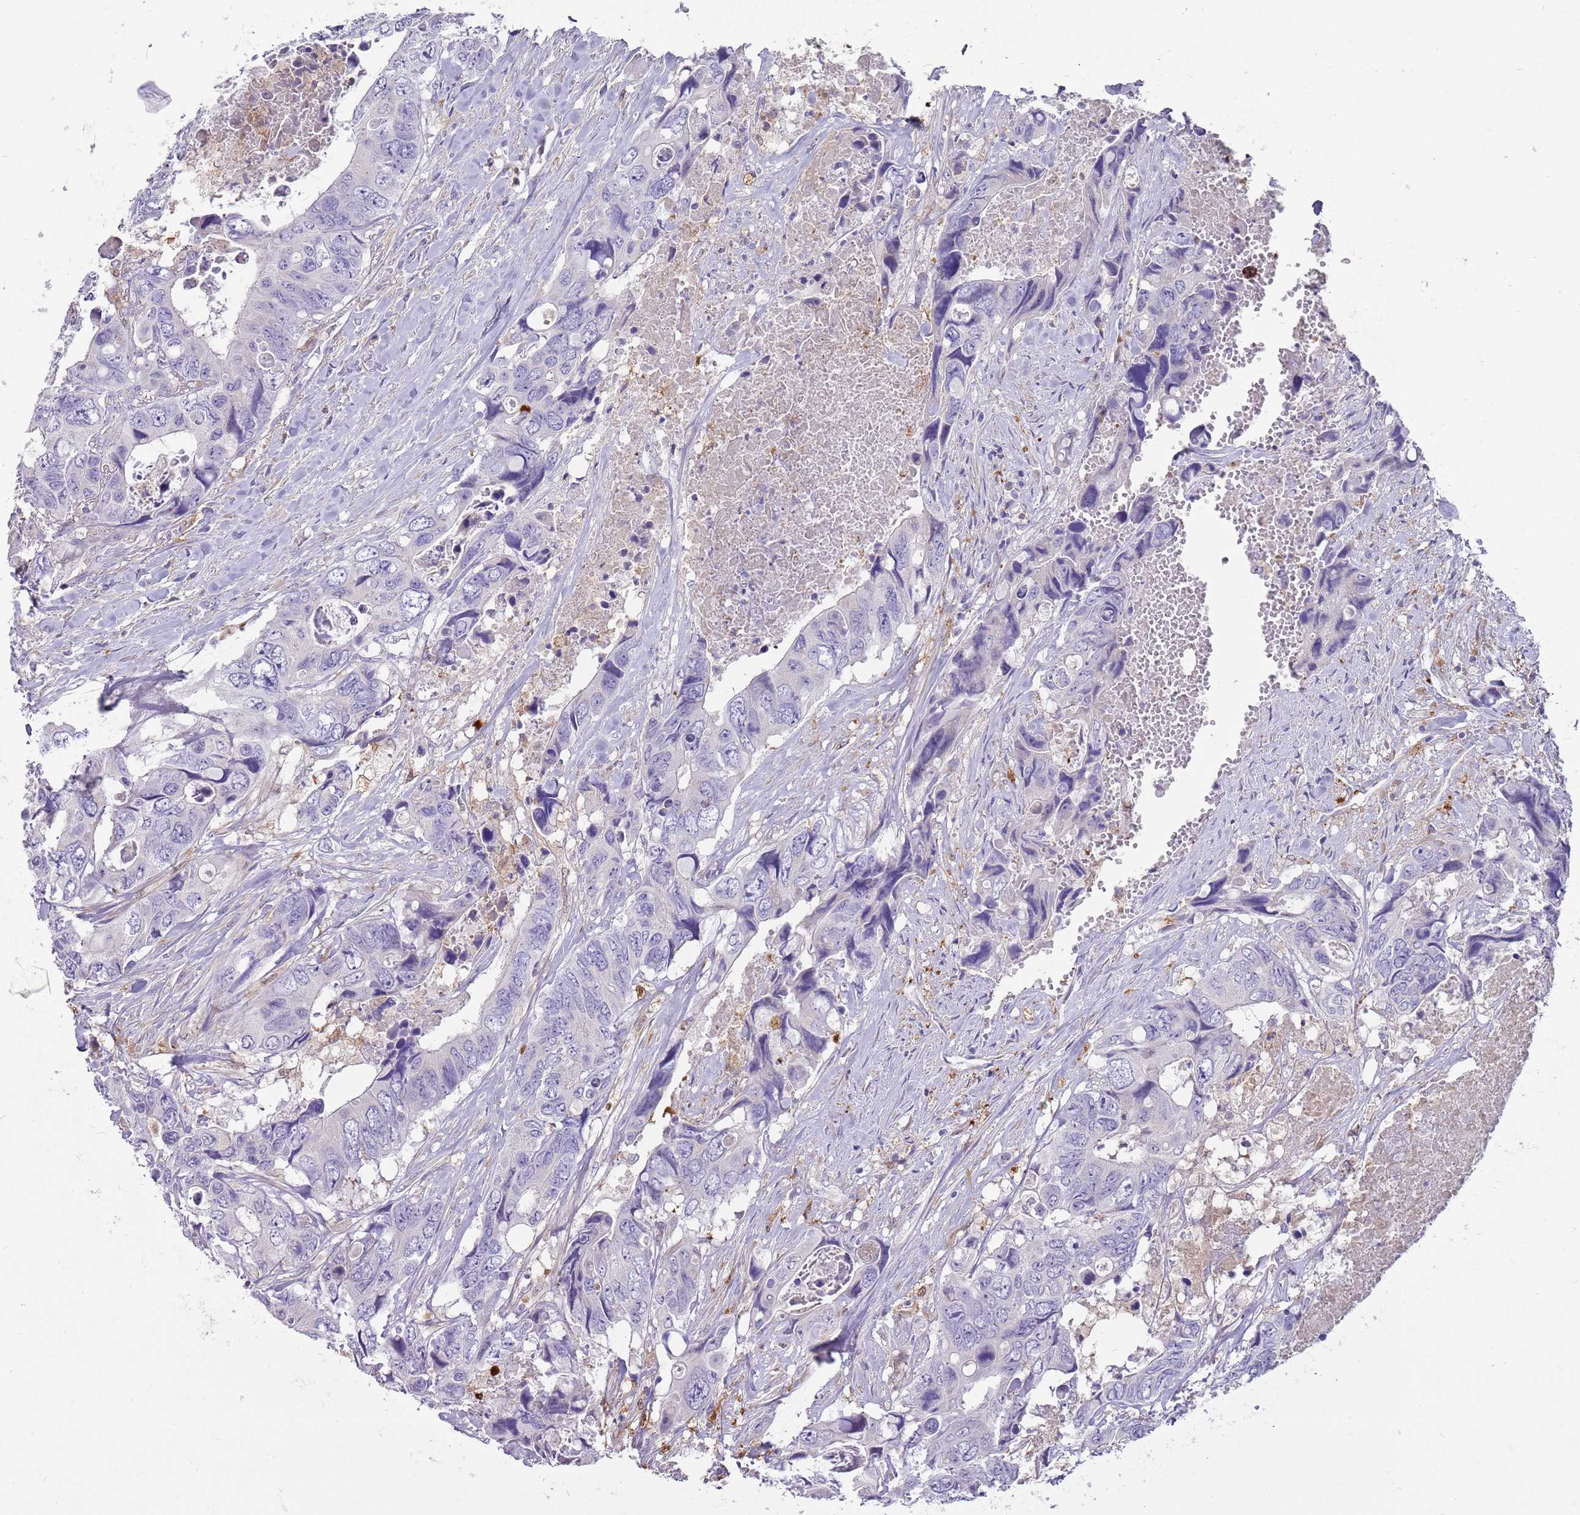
{"staining": {"intensity": "negative", "quantity": "none", "location": "none"}, "tissue": "colorectal cancer", "cell_type": "Tumor cells", "image_type": "cancer", "snomed": [{"axis": "morphology", "description": "Adenocarcinoma, NOS"}, {"axis": "topography", "description": "Rectum"}], "caption": "DAB immunohistochemical staining of colorectal cancer (adenocarcinoma) demonstrates no significant positivity in tumor cells. (DAB (3,3'-diaminobenzidine) IHC, high magnification).", "gene": "DIPK1C", "patient": {"sex": "male", "age": 57}}